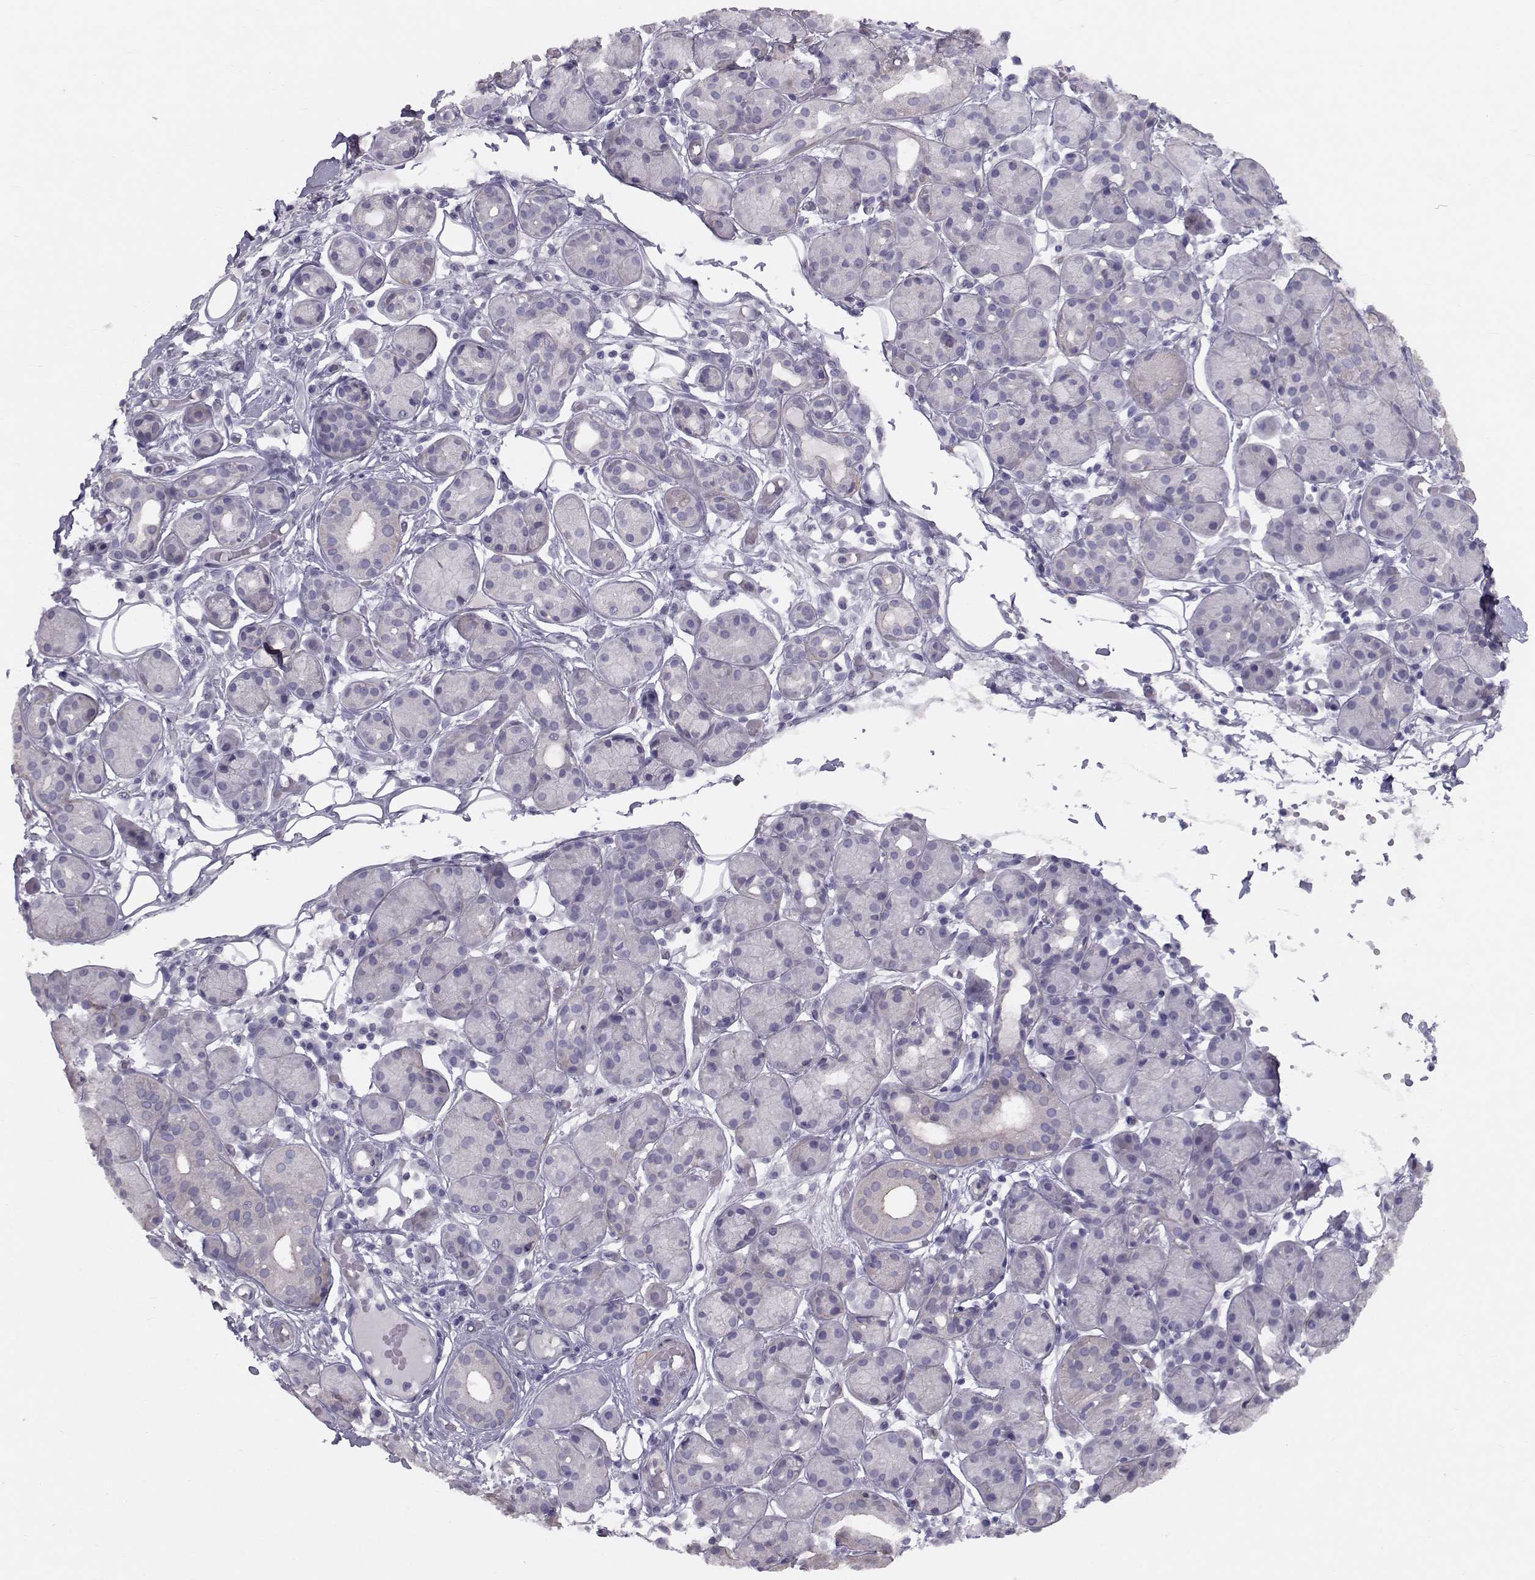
{"staining": {"intensity": "negative", "quantity": "none", "location": "none"}, "tissue": "salivary gland", "cell_type": "Glandular cells", "image_type": "normal", "snomed": [{"axis": "morphology", "description": "Normal tissue, NOS"}, {"axis": "topography", "description": "Salivary gland"}, {"axis": "topography", "description": "Peripheral nerve tissue"}], "caption": "Image shows no protein expression in glandular cells of unremarkable salivary gland.", "gene": "GARIN3", "patient": {"sex": "male", "age": 71}}